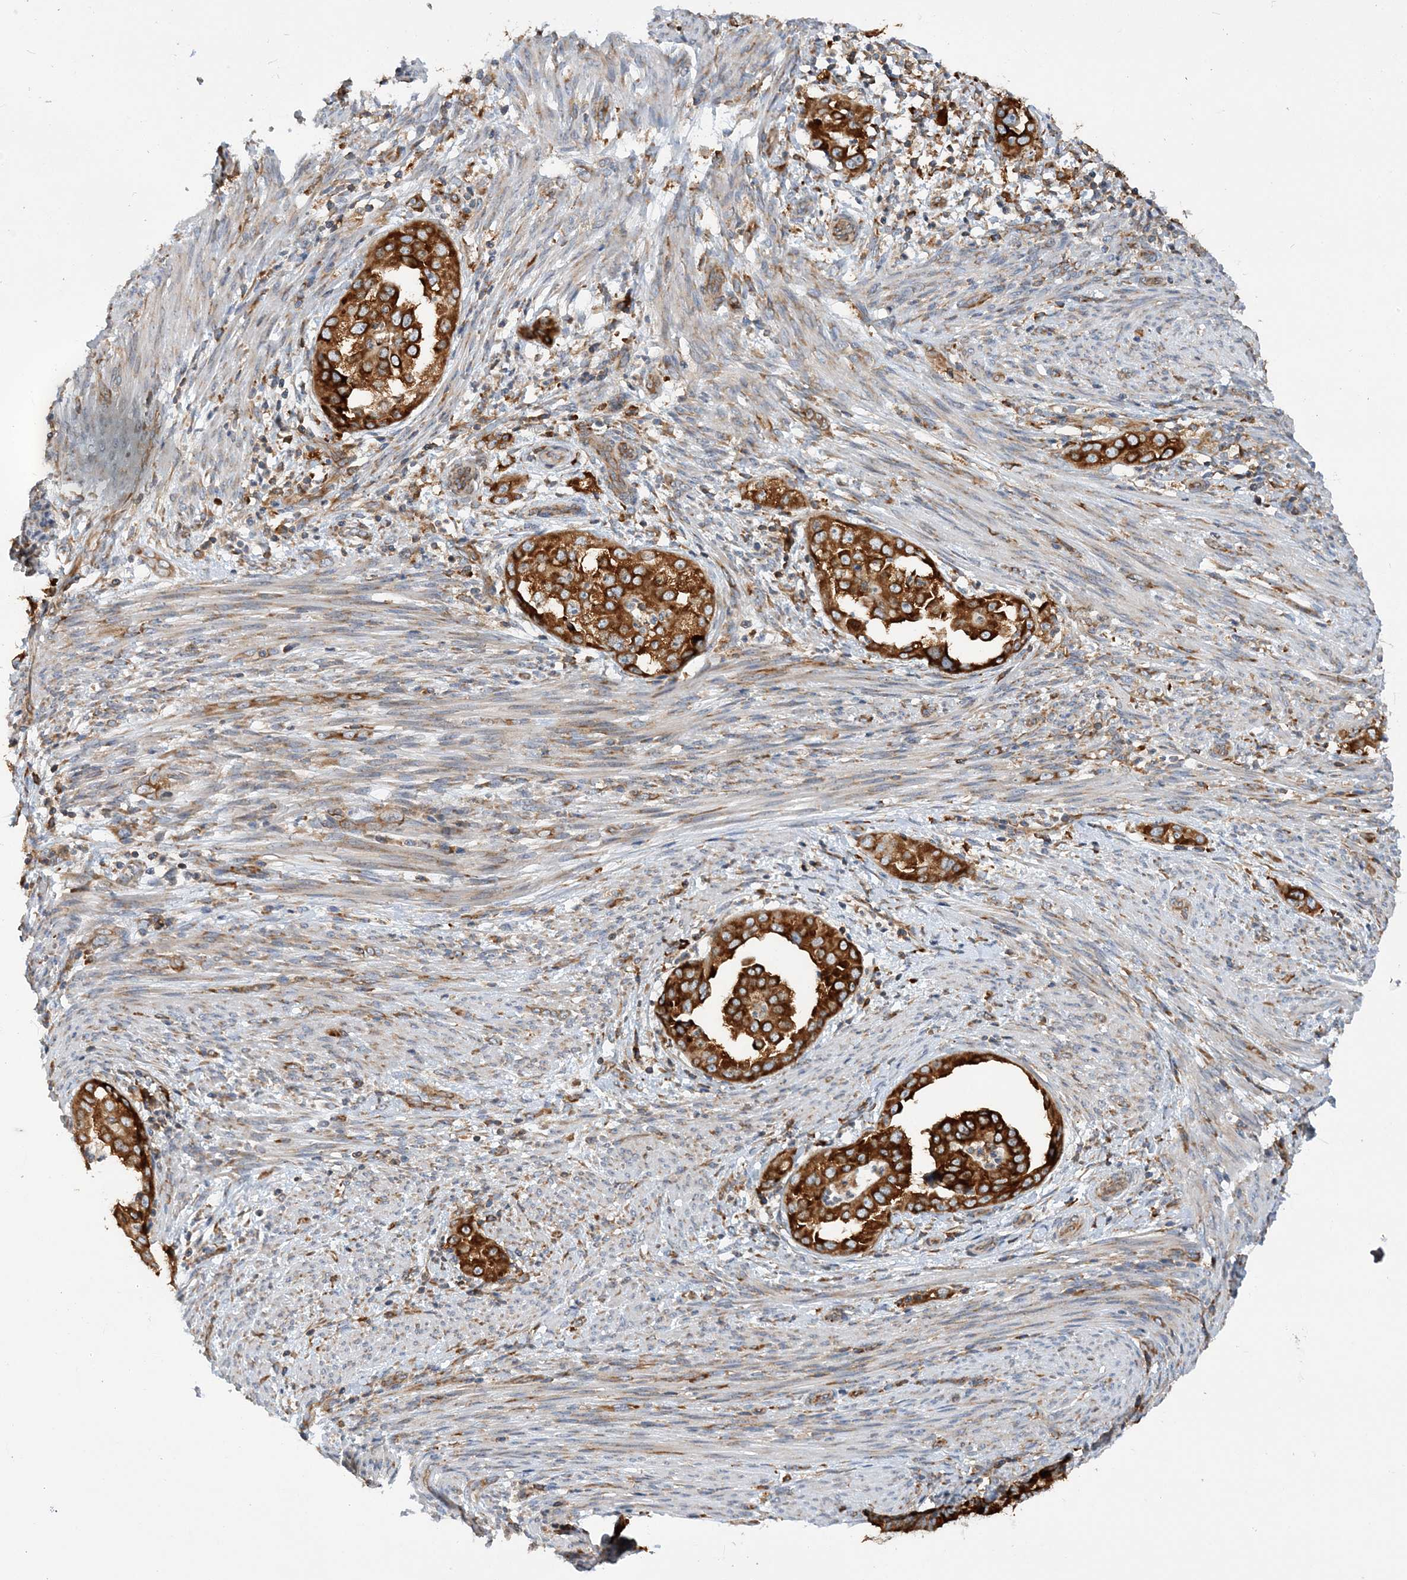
{"staining": {"intensity": "strong", "quantity": ">75%", "location": "cytoplasmic/membranous"}, "tissue": "endometrial cancer", "cell_type": "Tumor cells", "image_type": "cancer", "snomed": [{"axis": "morphology", "description": "Adenocarcinoma, NOS"}, {"axis": "topography", "description": "Endometrium"}], "caption": "Protein expression analysis of adenocarcinoma (endometrial) shows strong cytoplasmic/membranous expression in approximately >75% of tumor cells.", "gene": "LARP4B", "patient": {"sex": "female", "age": 85}}